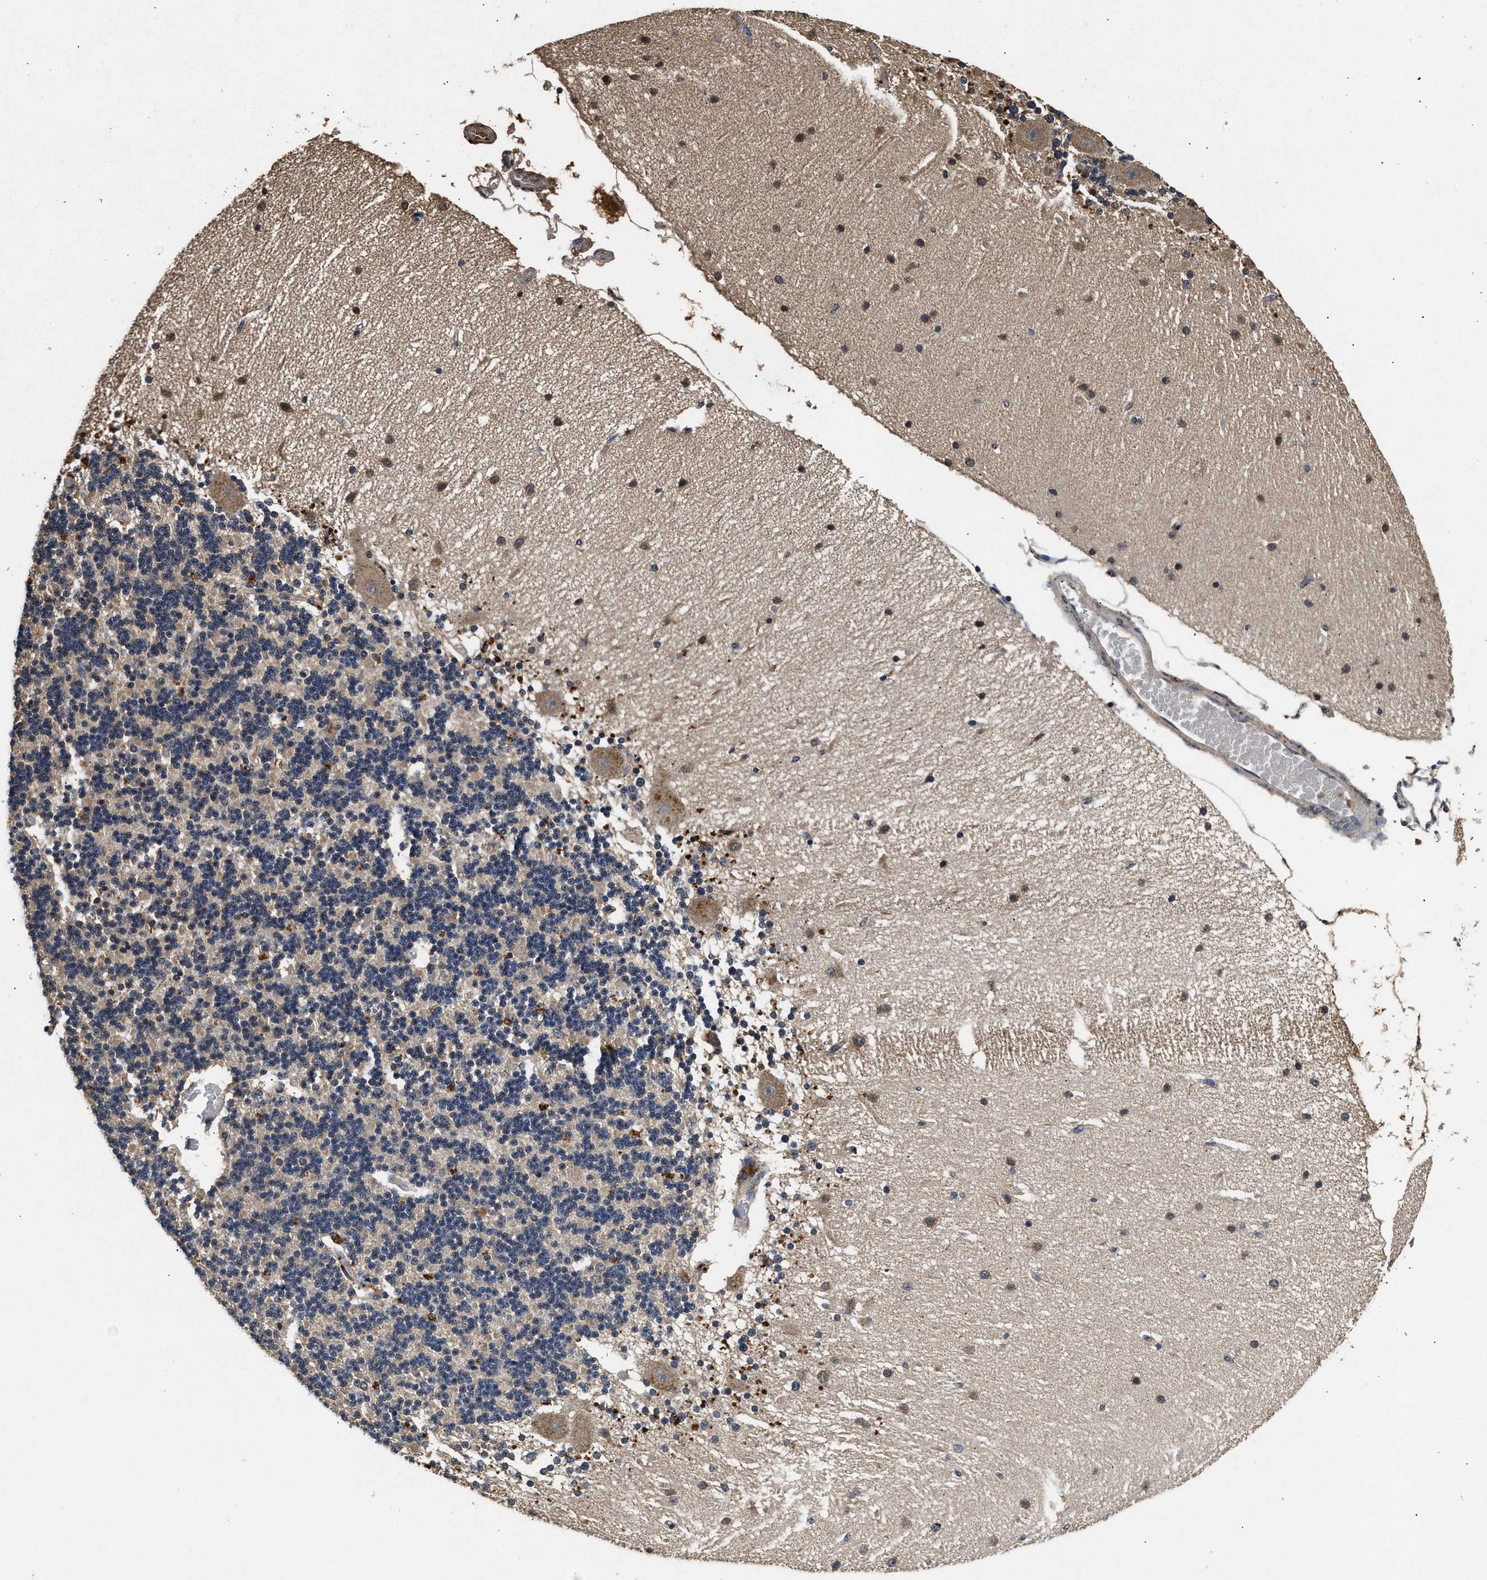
{"staining": {"intensity": "weak", "quantity": "<25%", "location": "cytoplasmic/membranous"}, "tissue": "cerebellum", "cell_type": "Cells in granular layer", "image_type": "normal", "snomed": [{"axis": "morphology", "description": "Normal tissue, NOS"}, {"axis": "topography", "description": "Cerebellum"}], "caption": "An immunohistochemistry (IHC) histopathology image of unremarkable cerebellum is shown. There is no staining in cells in granular layer of cerebellum.", "gene": "PDAP1", "patient": {"sex": "female", "age": 54}}